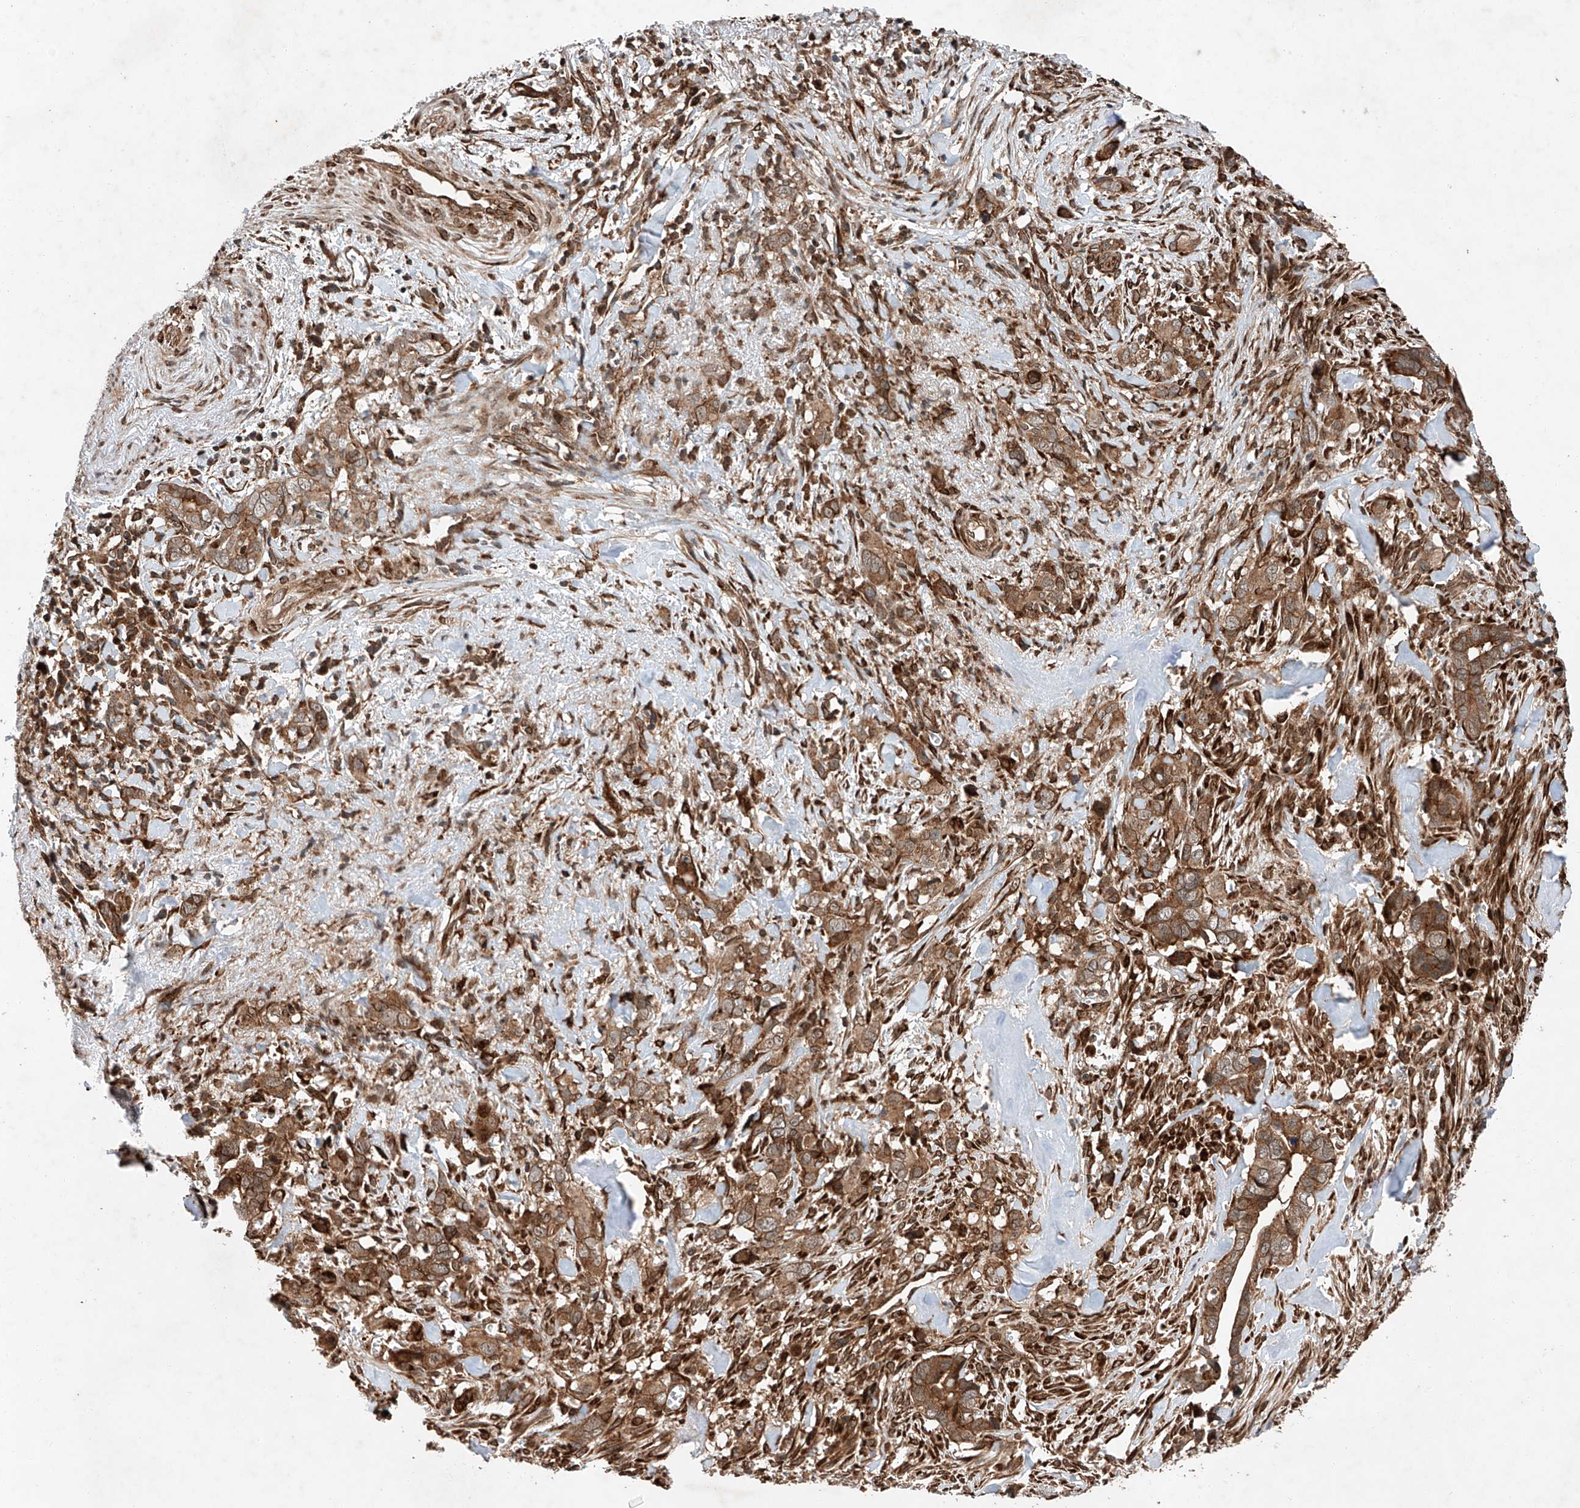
{"staining": {"intensity": "moderate", "quantity": ">75%", "location": "cytoplasmic/membranous"}, "tissue": "liver cancer", "cell_type": "Tumor cells", "image_type": "cancer", "snomed": [{"axis": "morphology", "description": "Cholangiocarcinoma"}, {"axis": "topography", "description": "Liver"}], "caption": "Human liver cholangiocarcinoma stained with a protein marker displays moderate staining in tumor cells.", "gene": "ZFP28", "patient": {"sex": "female", "age": 79}}